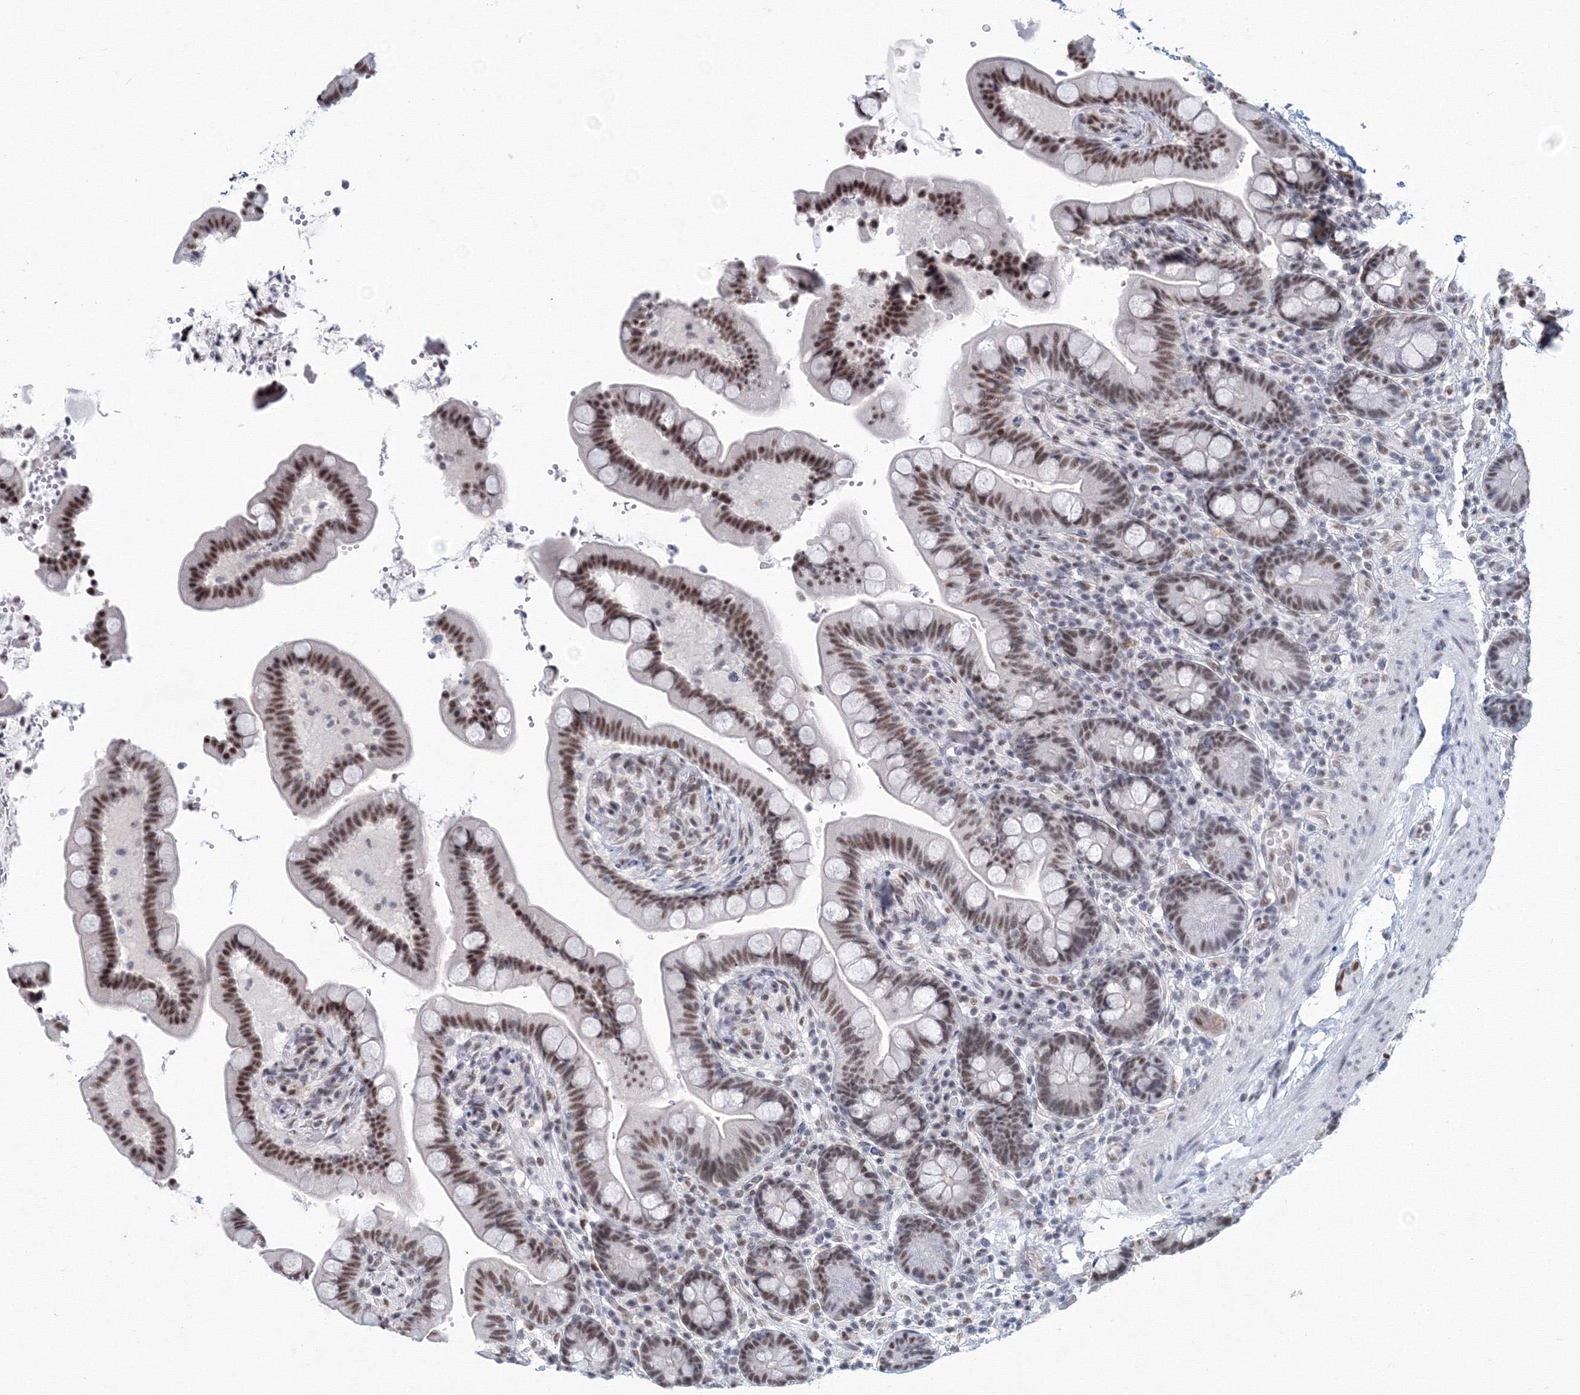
{"staining": {"intensity": "weak", "quantity": ">75%", "location": "nuclear"}, "tissue": "colon", "cell_type": "Endothelial cells", "image_type": "normal", "snomed": [{"axis": "morphology", "description": "Normal tissue, NOS"}, {"axis": "topography", "description": "Smooth muscle"}, {"axis": "topography", "description": "Colon"}], "caption": "High-magnification brightfield microscopy of unremarkable colon stained with DAB (brown) and counterstained with hematoxylin (blue). endothelial cells exhibit weak nuclear expression is present in approximately>75% of cells. (DAB (3,3'-diaminobenzidine) IHC, brown staining for protein, blue staining for nuclei).", "gene": "SF3B6", "patient": {"sex": "male", "age": 73}}